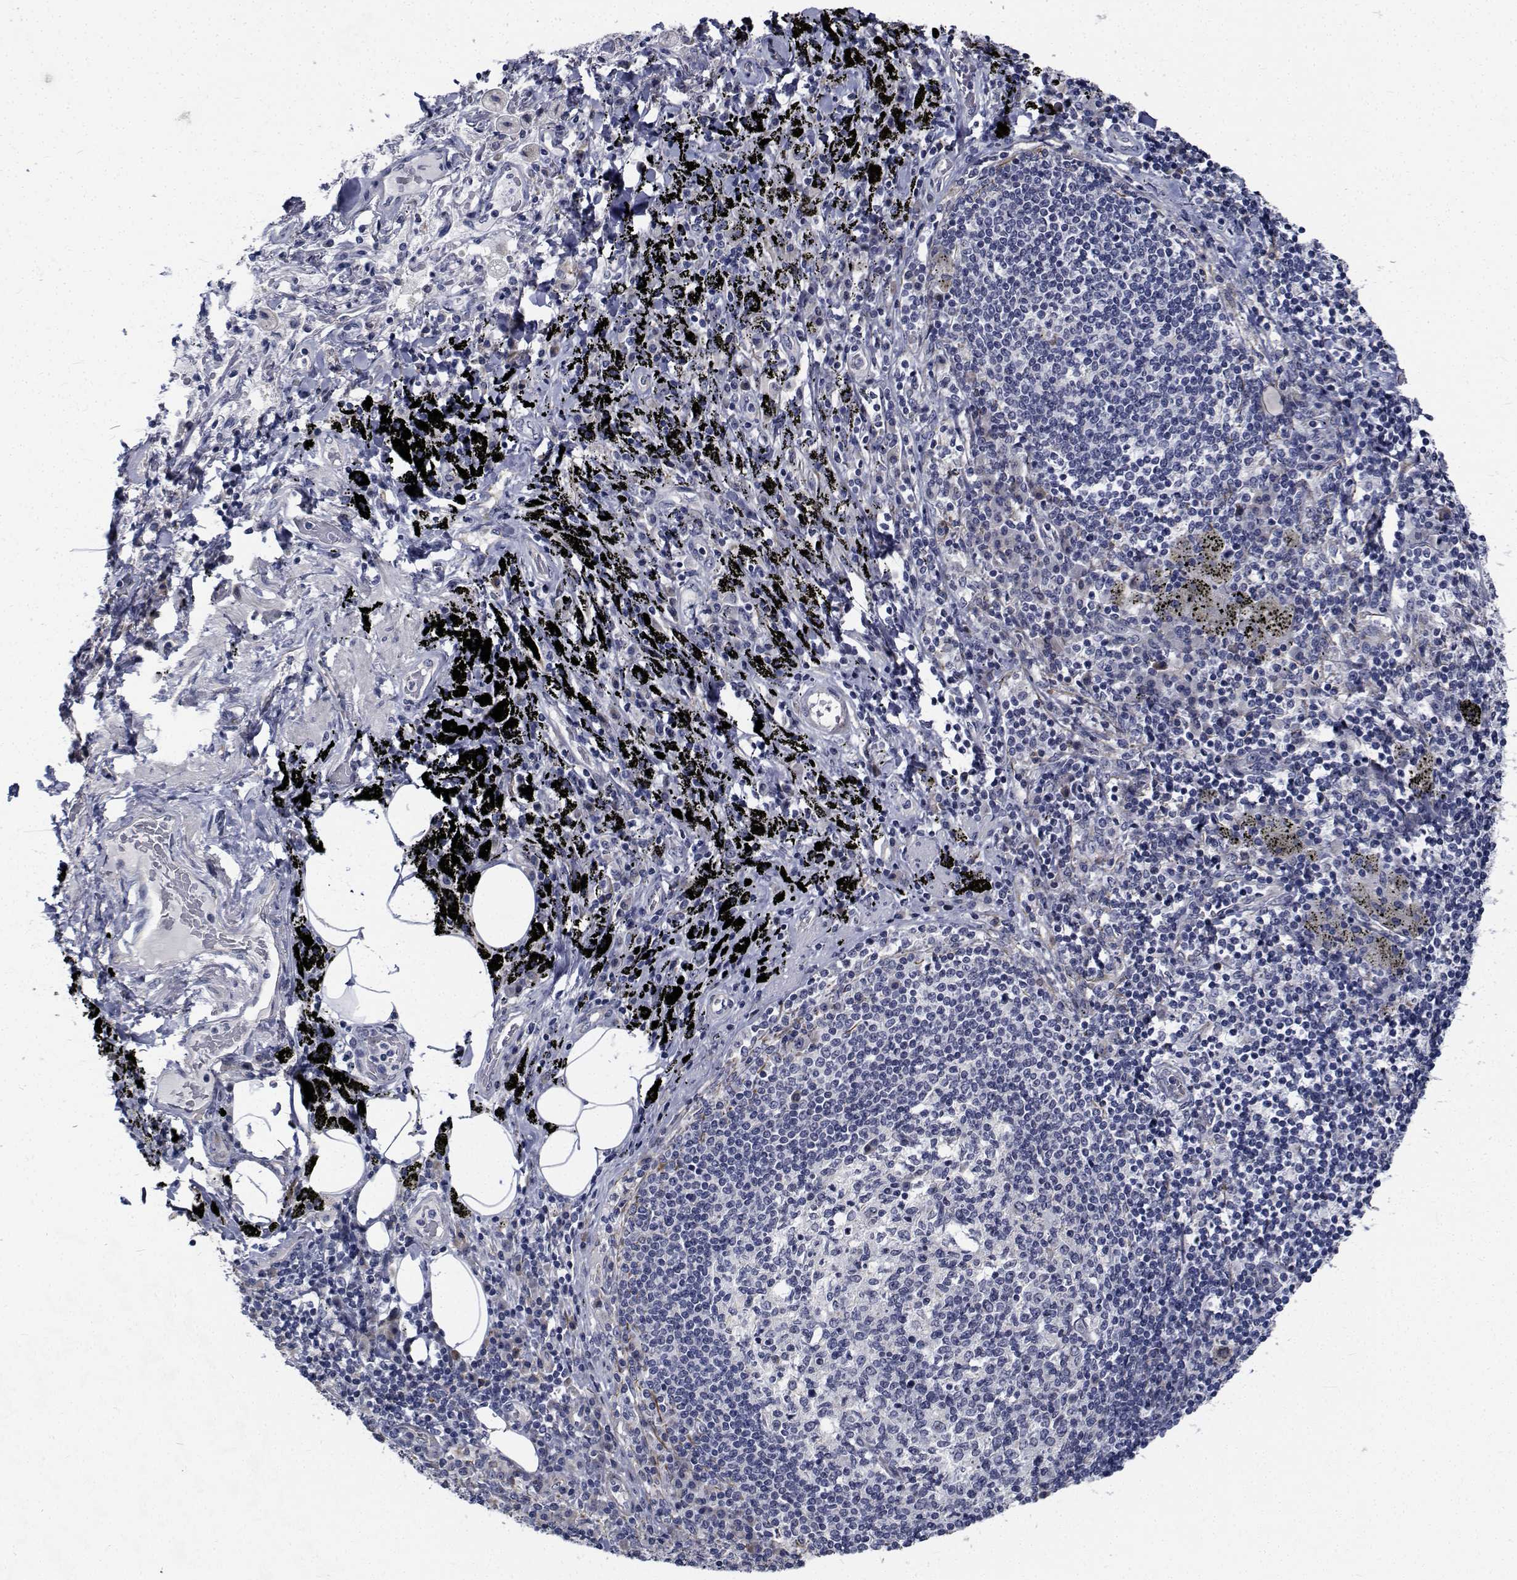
{"staining": {"intensity": "negative", "quantity": "none", "location": "none"}, "tissue": "adipose tissue", "cell_type": "Adipocytes", "image_type": "normal", "snomed": [{"axis": "morphology", "description": "Normal tissue, NOS"}, {"axis": "topography", "description": "Bronchus"}, {"axis": "topography", "description": "Lung"}], "caption": "IHC photomicrograph of benign adipose tissue: human adipose tissue stained with DAB shows no significant protein staining in adipocytes.", "gene": "TTBK1", "patient": {"sex": "female", "age": 57}}